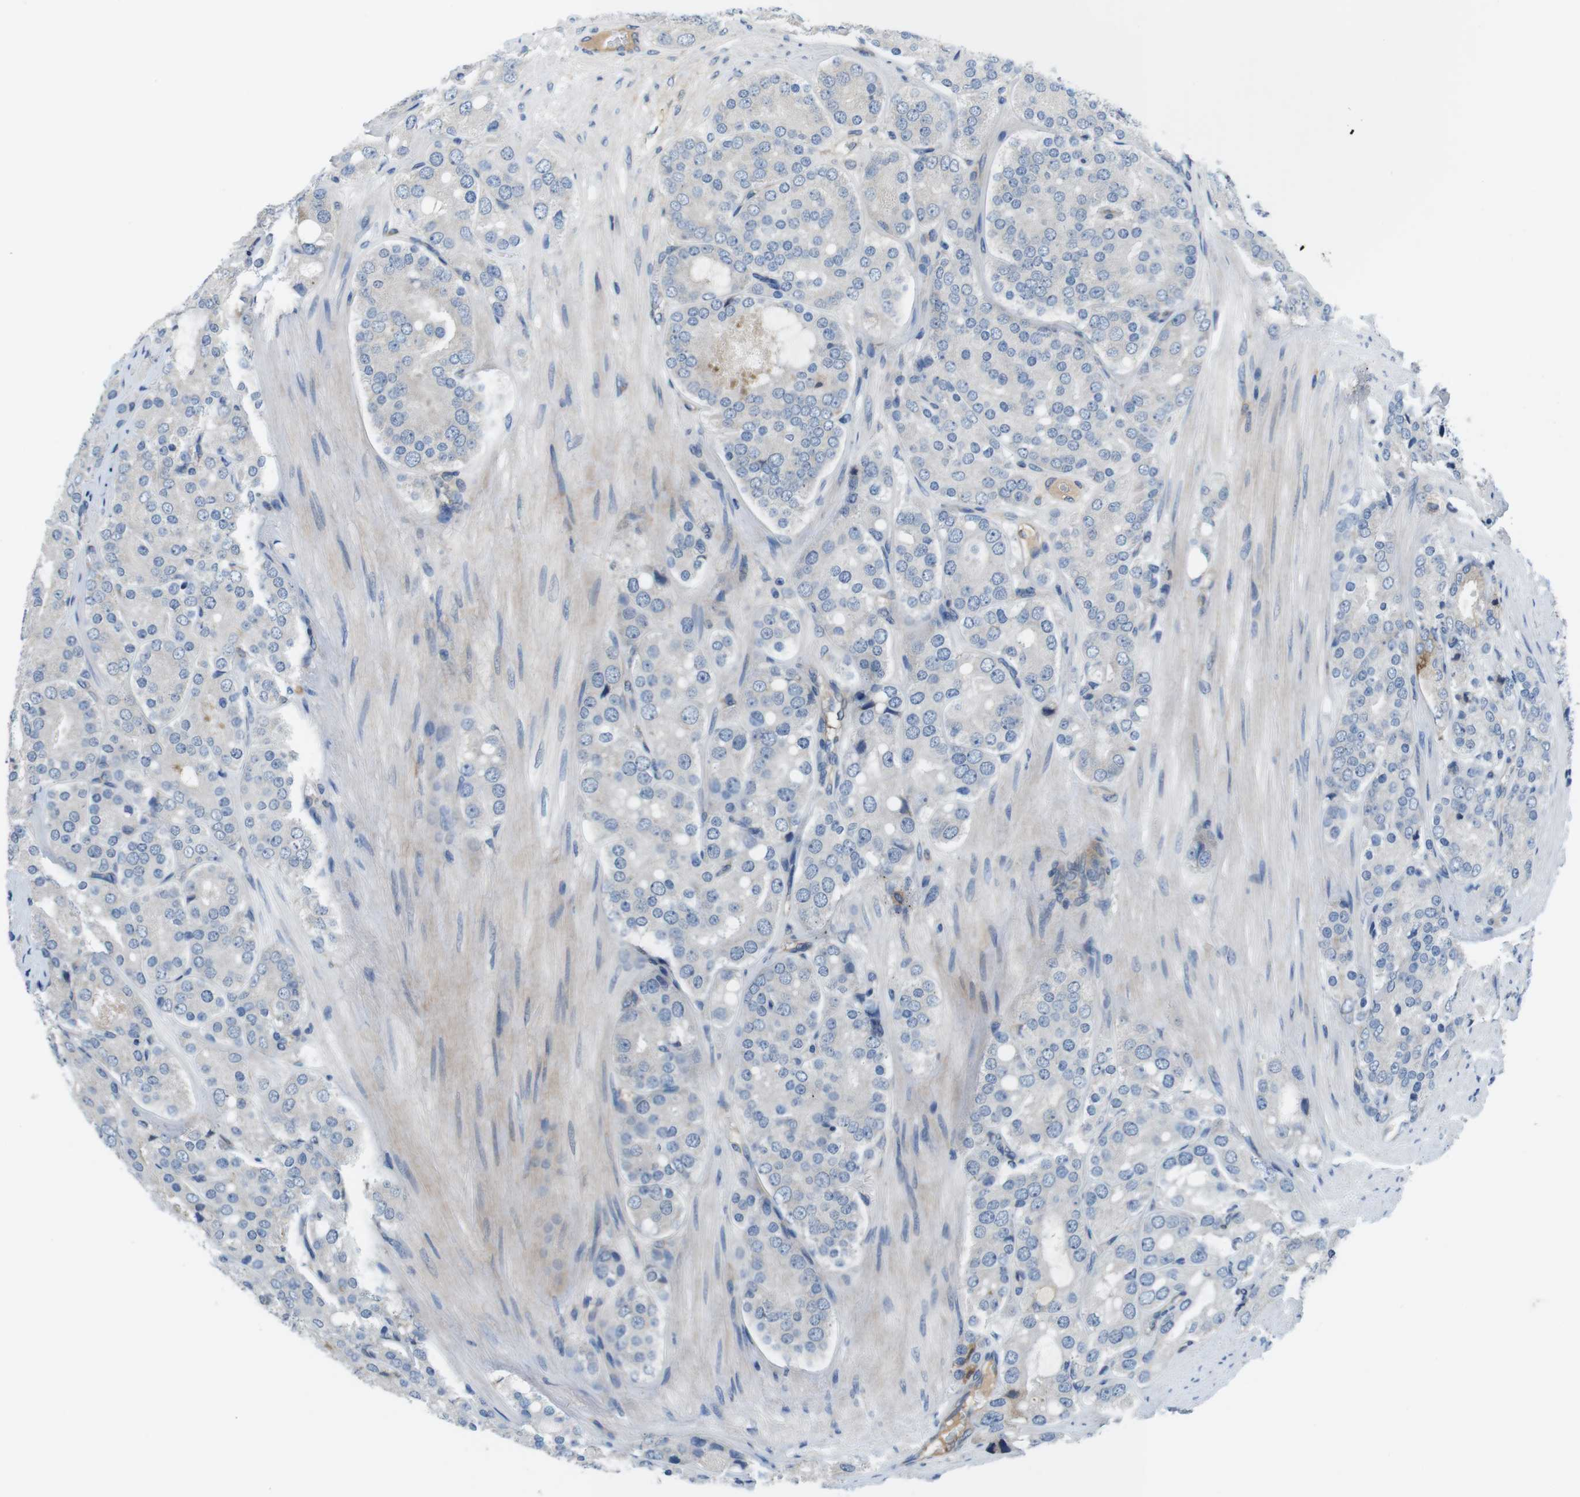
{"staining": {"intensity": "negative", "quantity": "none", "location": "none"}, "tissue": "prostate cancer", "cell_type": "Tumor cells", "image_type": "cancer", "snomed": [{"axis": "morphology", "description": "Adenocarcinoma, High grade"}, {"axis": "topography", "description": "Prostate"}], "caption": "Immunohistochemistry image of prostate adenocarcinoma (high-grade) stained for a protein (brown), which reveals no positivity in tumor cells.", "gene": "DCLK1", "patient": {"sex": "male", "age": 65}}